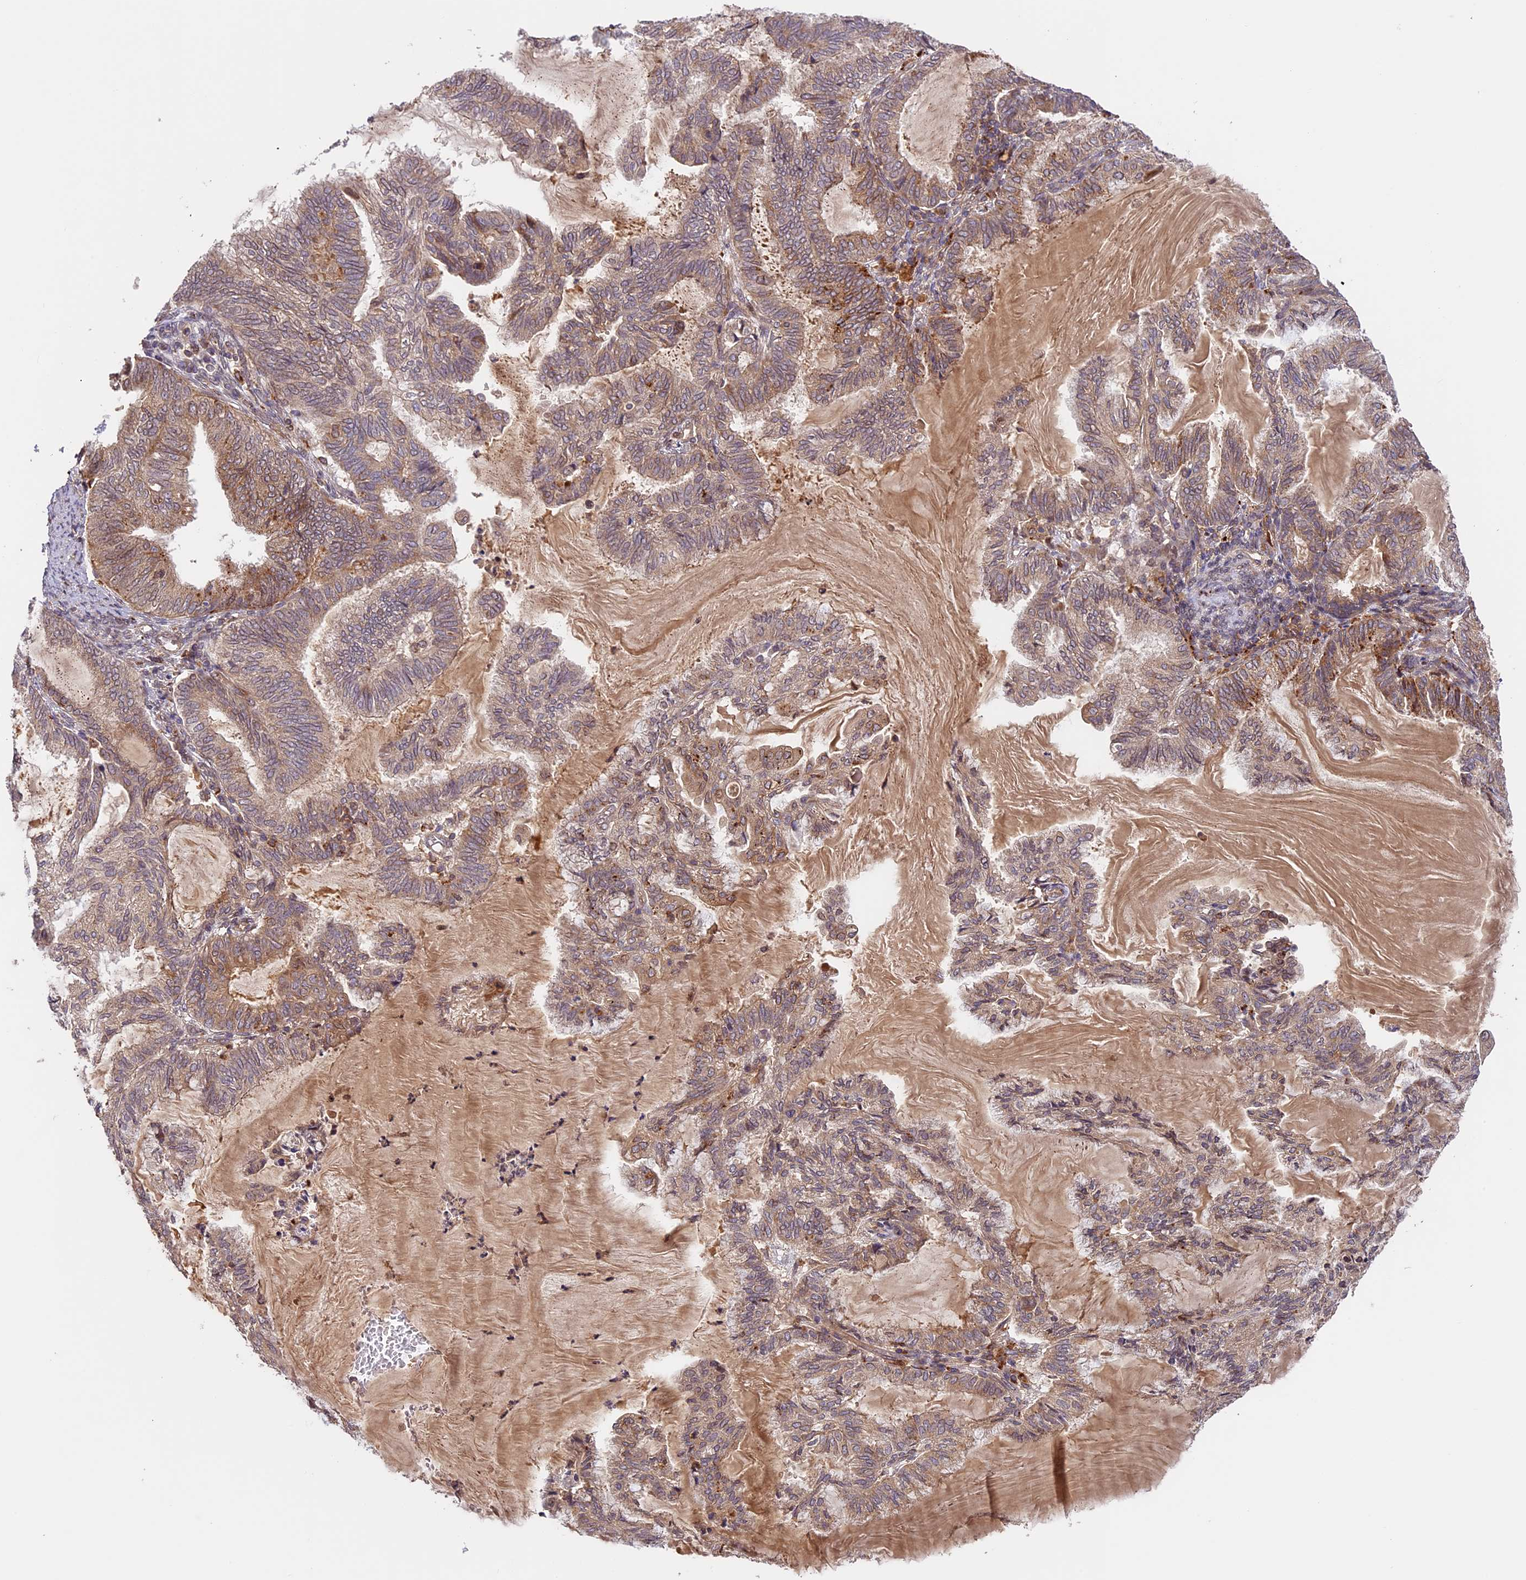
{"staining": {"intensity": "moderate", "quantity": "<25%", "location": "cytoplasmic/membranous"}, "tissue": "endometrial cancer", "cell_type": "Tumor cells", "image_type": "cancer", "snomed": [{"axis": "morphology", "description": "Adenocarcinoma, NOS"}, {"axis": "topography", "description": "Endometrium"}], "caption": "Immunohistochemical staining of human adenocarcinoma (endometrial) displays moderate cytoplasmic/membranous protein expression in about <25% of tumor cells.", "gene": "DGKH", "patient": {"sex": "female", "age": 86}}